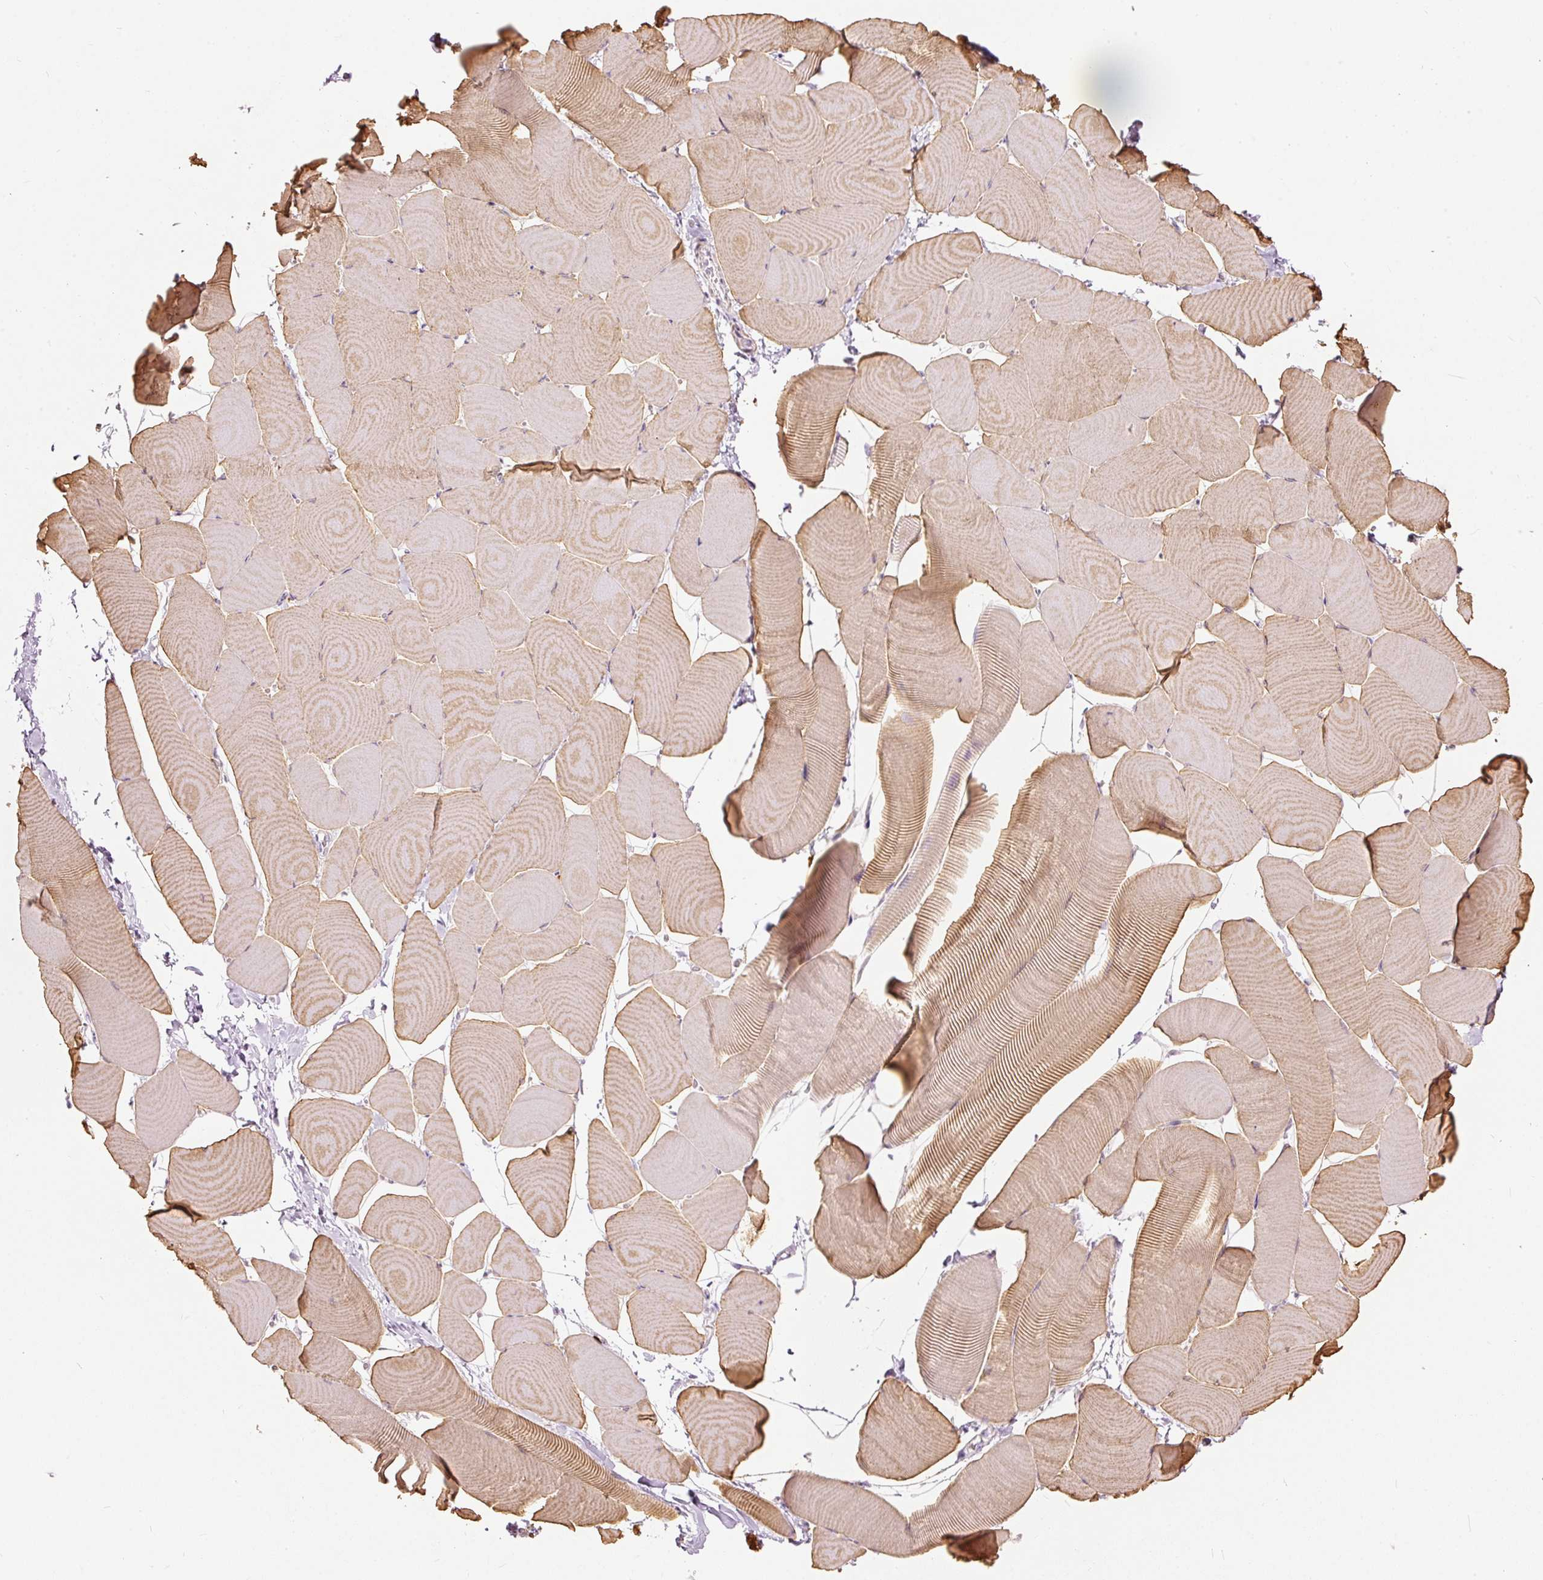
{"staining": {"intensity": "weak", "quantity": "25%-75%", "location": "cytoplasmic/membranous"}, "tissue": "skeletal muscle", "cell_type": "Myocytes", "image_type": "normal", "snomed": [{"axis": "morphology", "description": "Normal tissue, NOS"}, {"axis": "topography", "description": "Skeletal muscle"}], "caption": "High-magnification brightfield microscopy of normal skeletal muscle stained with DAB (3,3'-diaminobenzidine) (brown) and counterstained with hematoxylin (blue). myocytes exhibit weak cytoplasmic/membranous expression is identified in approximately25%-75% of cells.", "gene": "MTHFD2", "patient": {"sex": "male", "age": 25}}